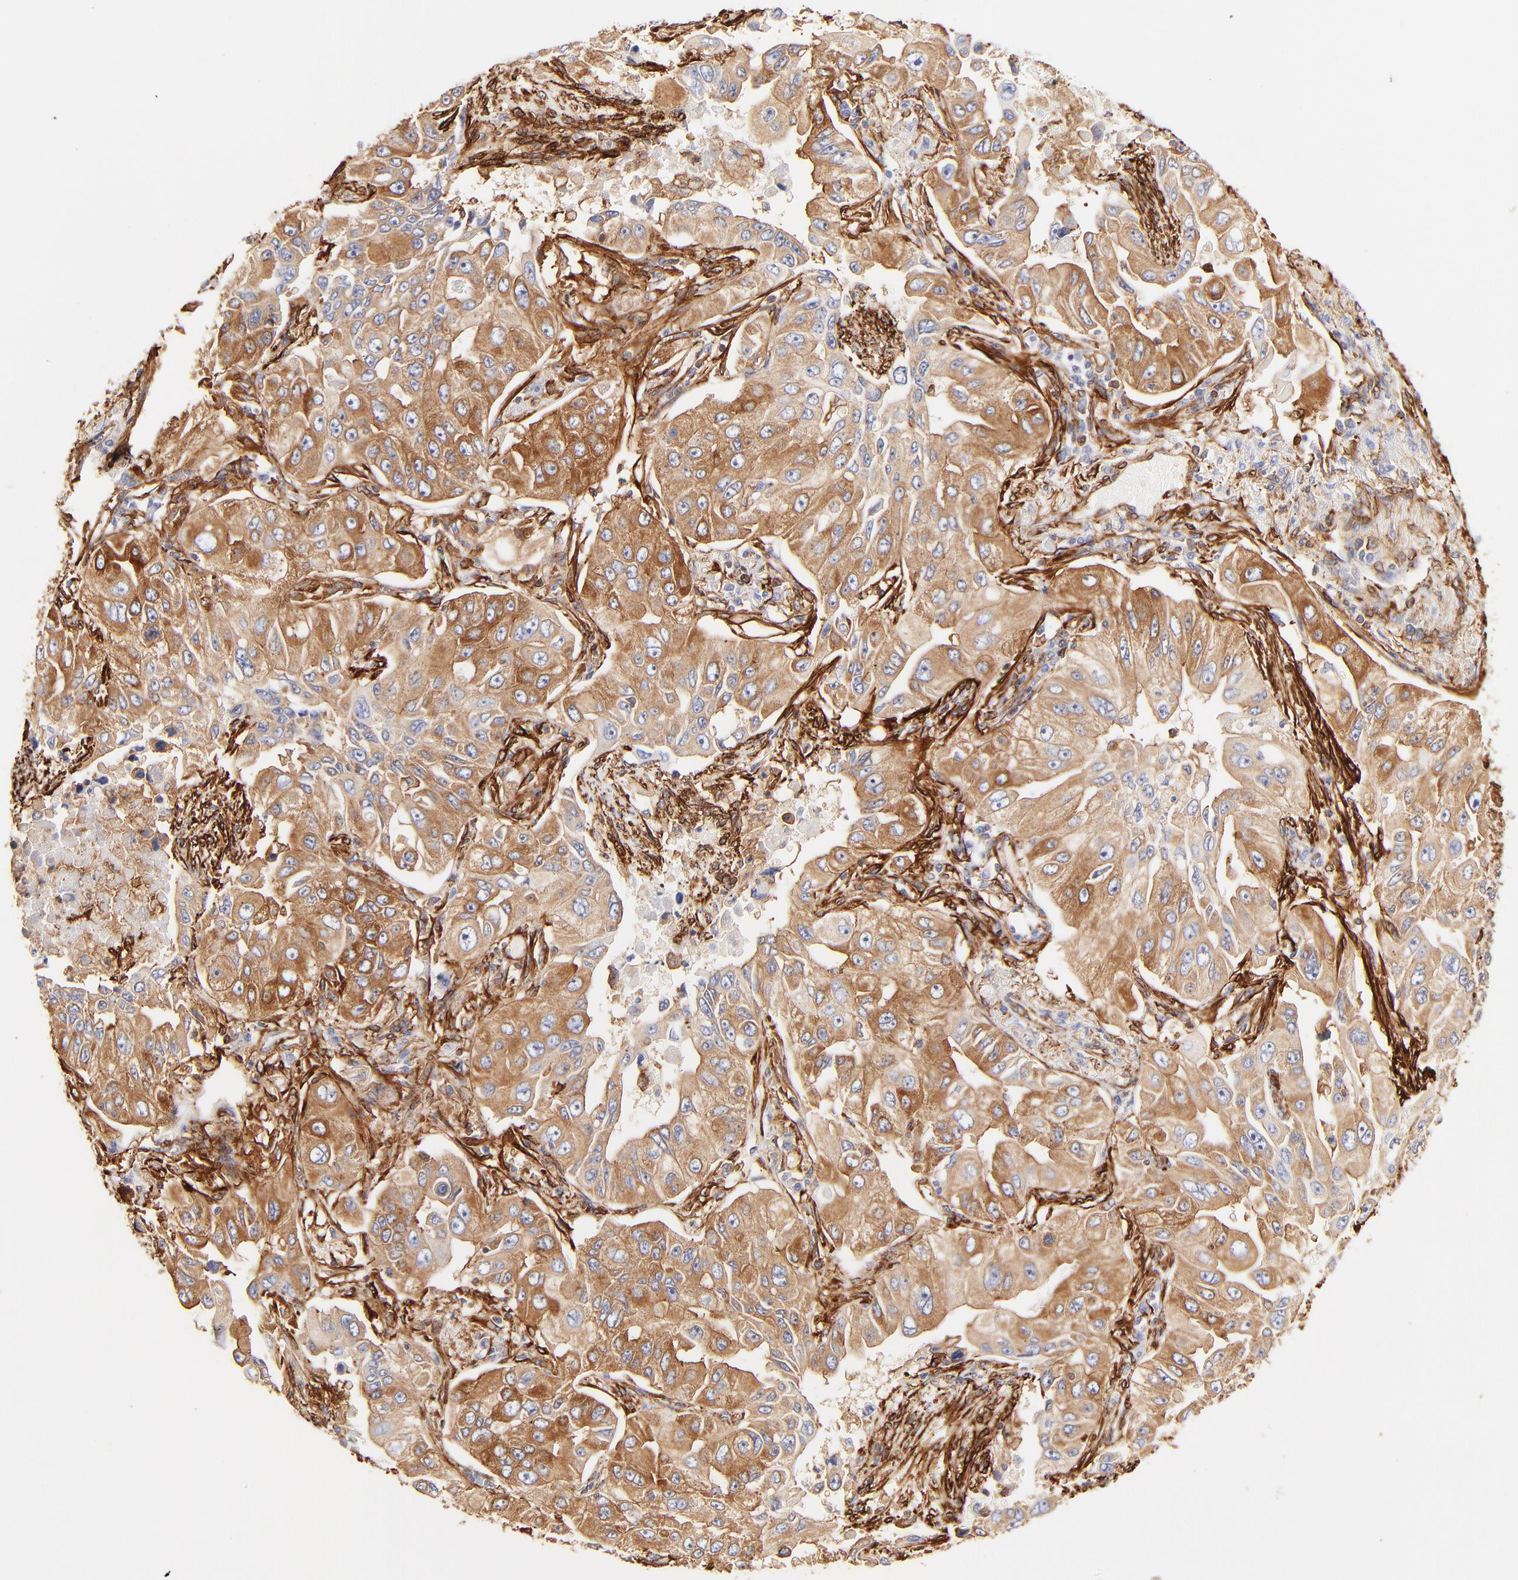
{"staining": {"intensity": "strong", "quantity": ">75%", "location": "cytoplasmic/membranous"}, "tissue": "lung cancer", "cell_type": "Tumor cells", "image_type": "cancer", "snomed": [{"axis": "morphology", "description": "Adenocarcinoma, NOS"}, {"axis": "topography", "description": "Lung"}], "caption": "Tumor cells exhibit high levels of strong cytoplasmic/membranous positivity in approximately >75% of cells in lung cancer (adenocarcinoma). The staining is performed using DAB brown chromogen to label protein expression. The nuclei are counter-stained blue using hematoxylin.", "gene": "FLNA", "patient": {"sex": "male", "age": 84}}